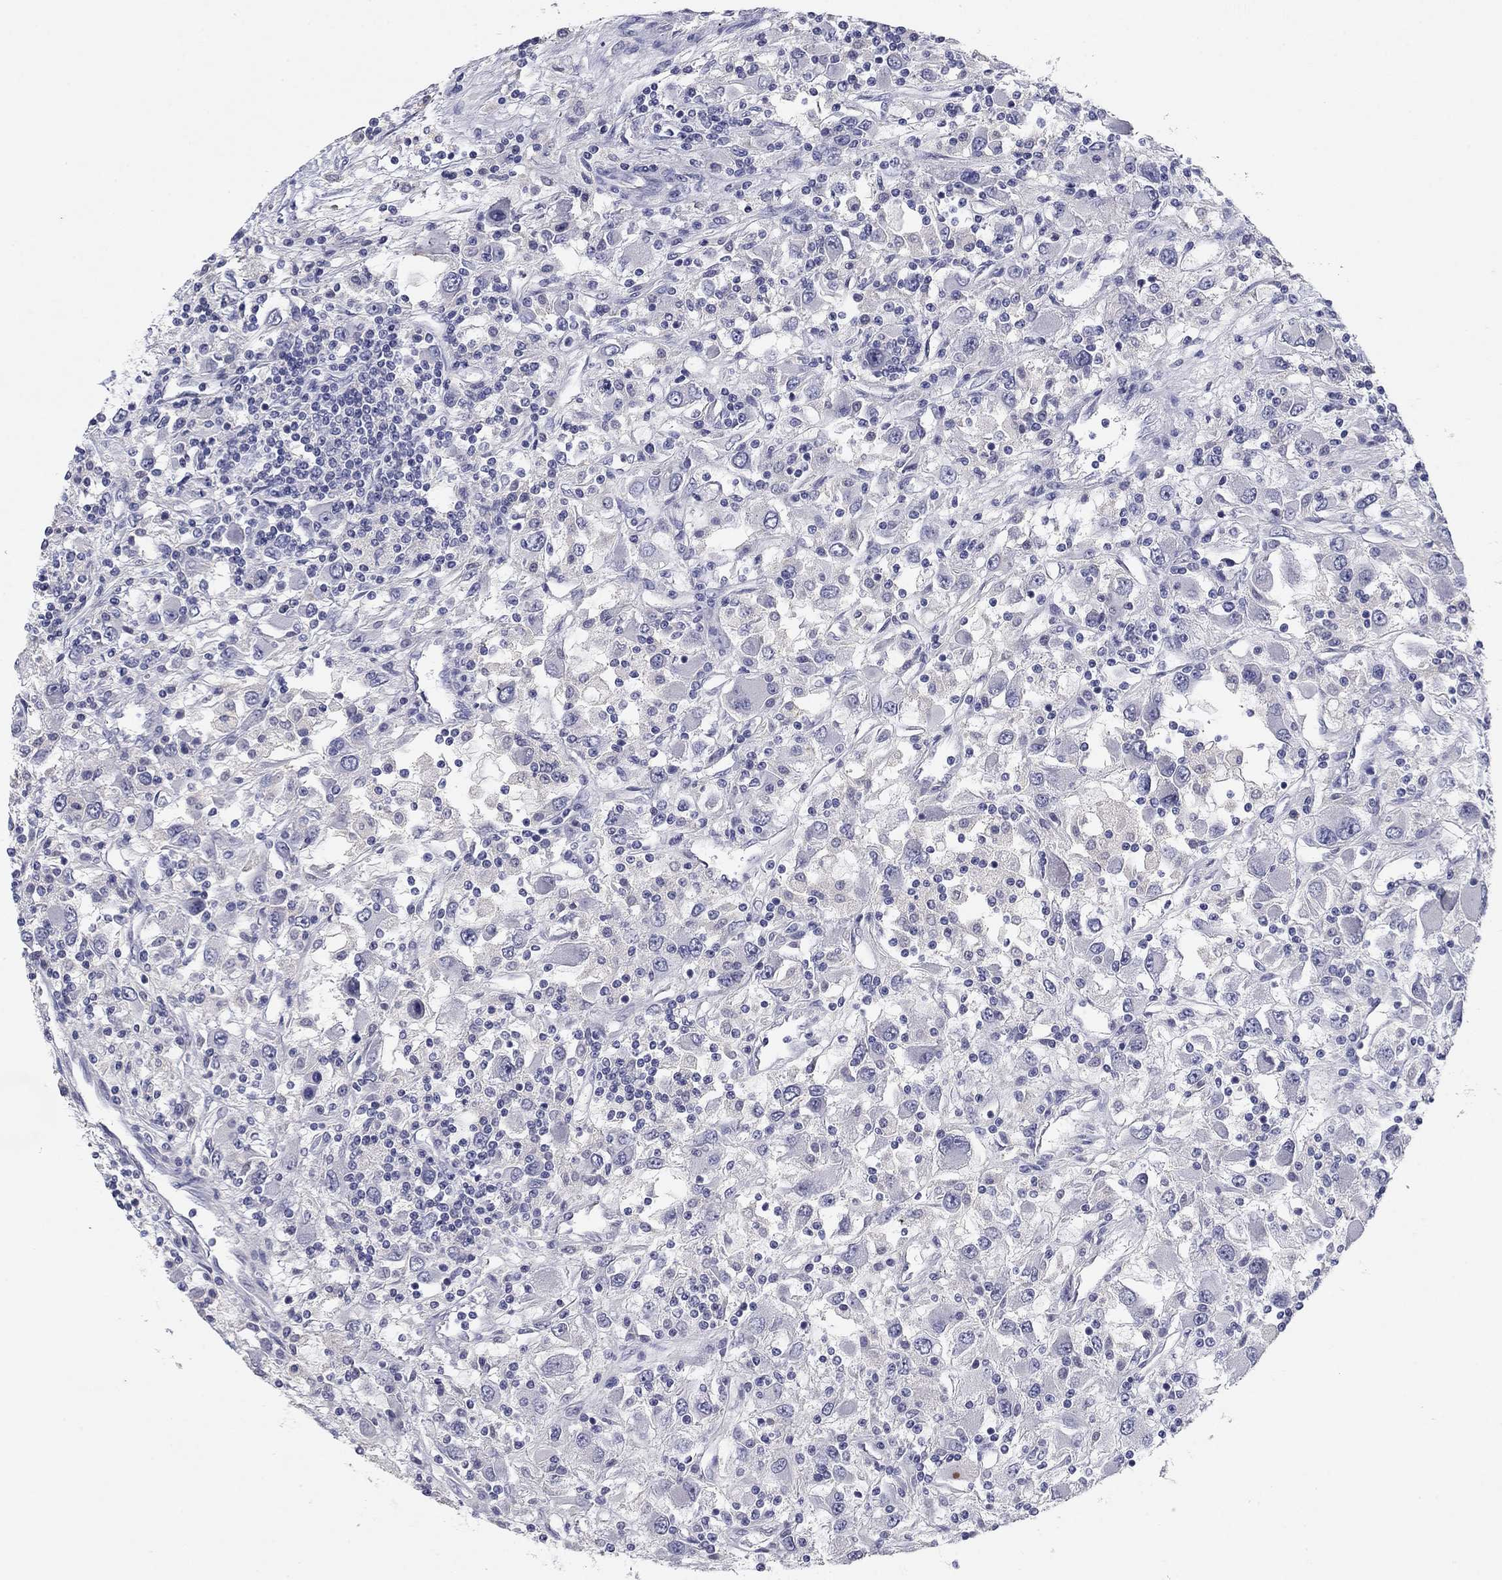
{"staining": {"intensity": "negative", "quantity": "none", "location": "none"}, "tissue": "renal cancer", "cell_type": "Tumor cells", "image_type": "cancer", "snomed": [{"axis": "morphology", "description": "Adenocarcinoma, NOS"}, {"axis": "topography", "description": "Kidney"}], "caption": "The photomicrograph demonstrates no staining of tumor cells in renal adenocarcinoma.", "gene": "CNTNAP4", "patient": {"sex": "female", "age": 67}}